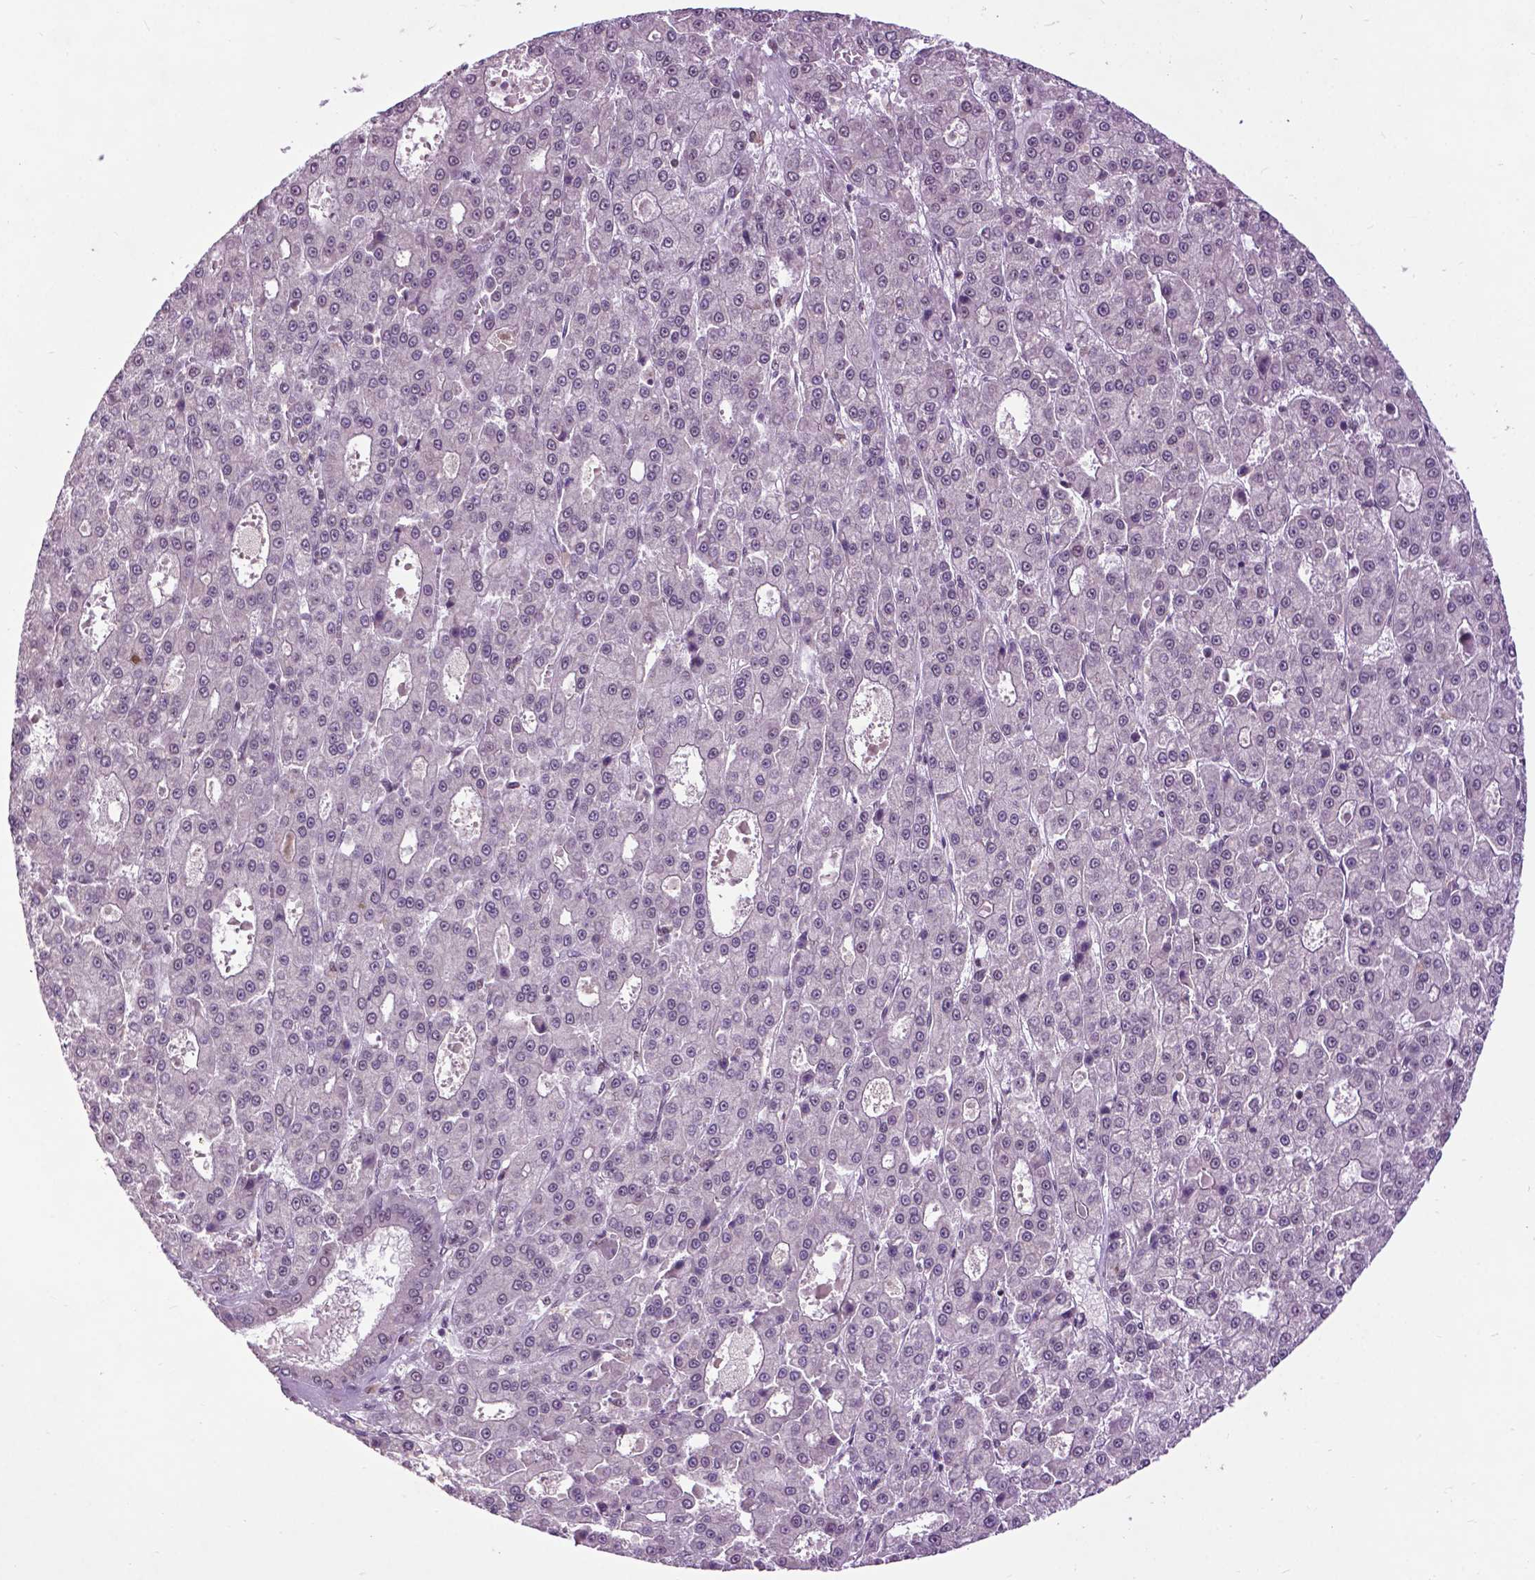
{"staining": {"intensity": "negative", "quantity": "none", "location": "none"}, "tissue": "liver cancer", "cell_type": "Tumor cells", "image_type": "cancer", "snomed": [{"axis": "morphology", "description": "Carcinoma, Hepatocellular, NOS"}, {"axis": "topography", "description": "Liver"}], "caption": "This is an immunohistochemistry (IHC) micrograph of human liver cancer (hepatocellular carcinoma). There is no staining in tumor cells.", "gene": "EAF1", "patient": {"sex": "male", "age": 70}}